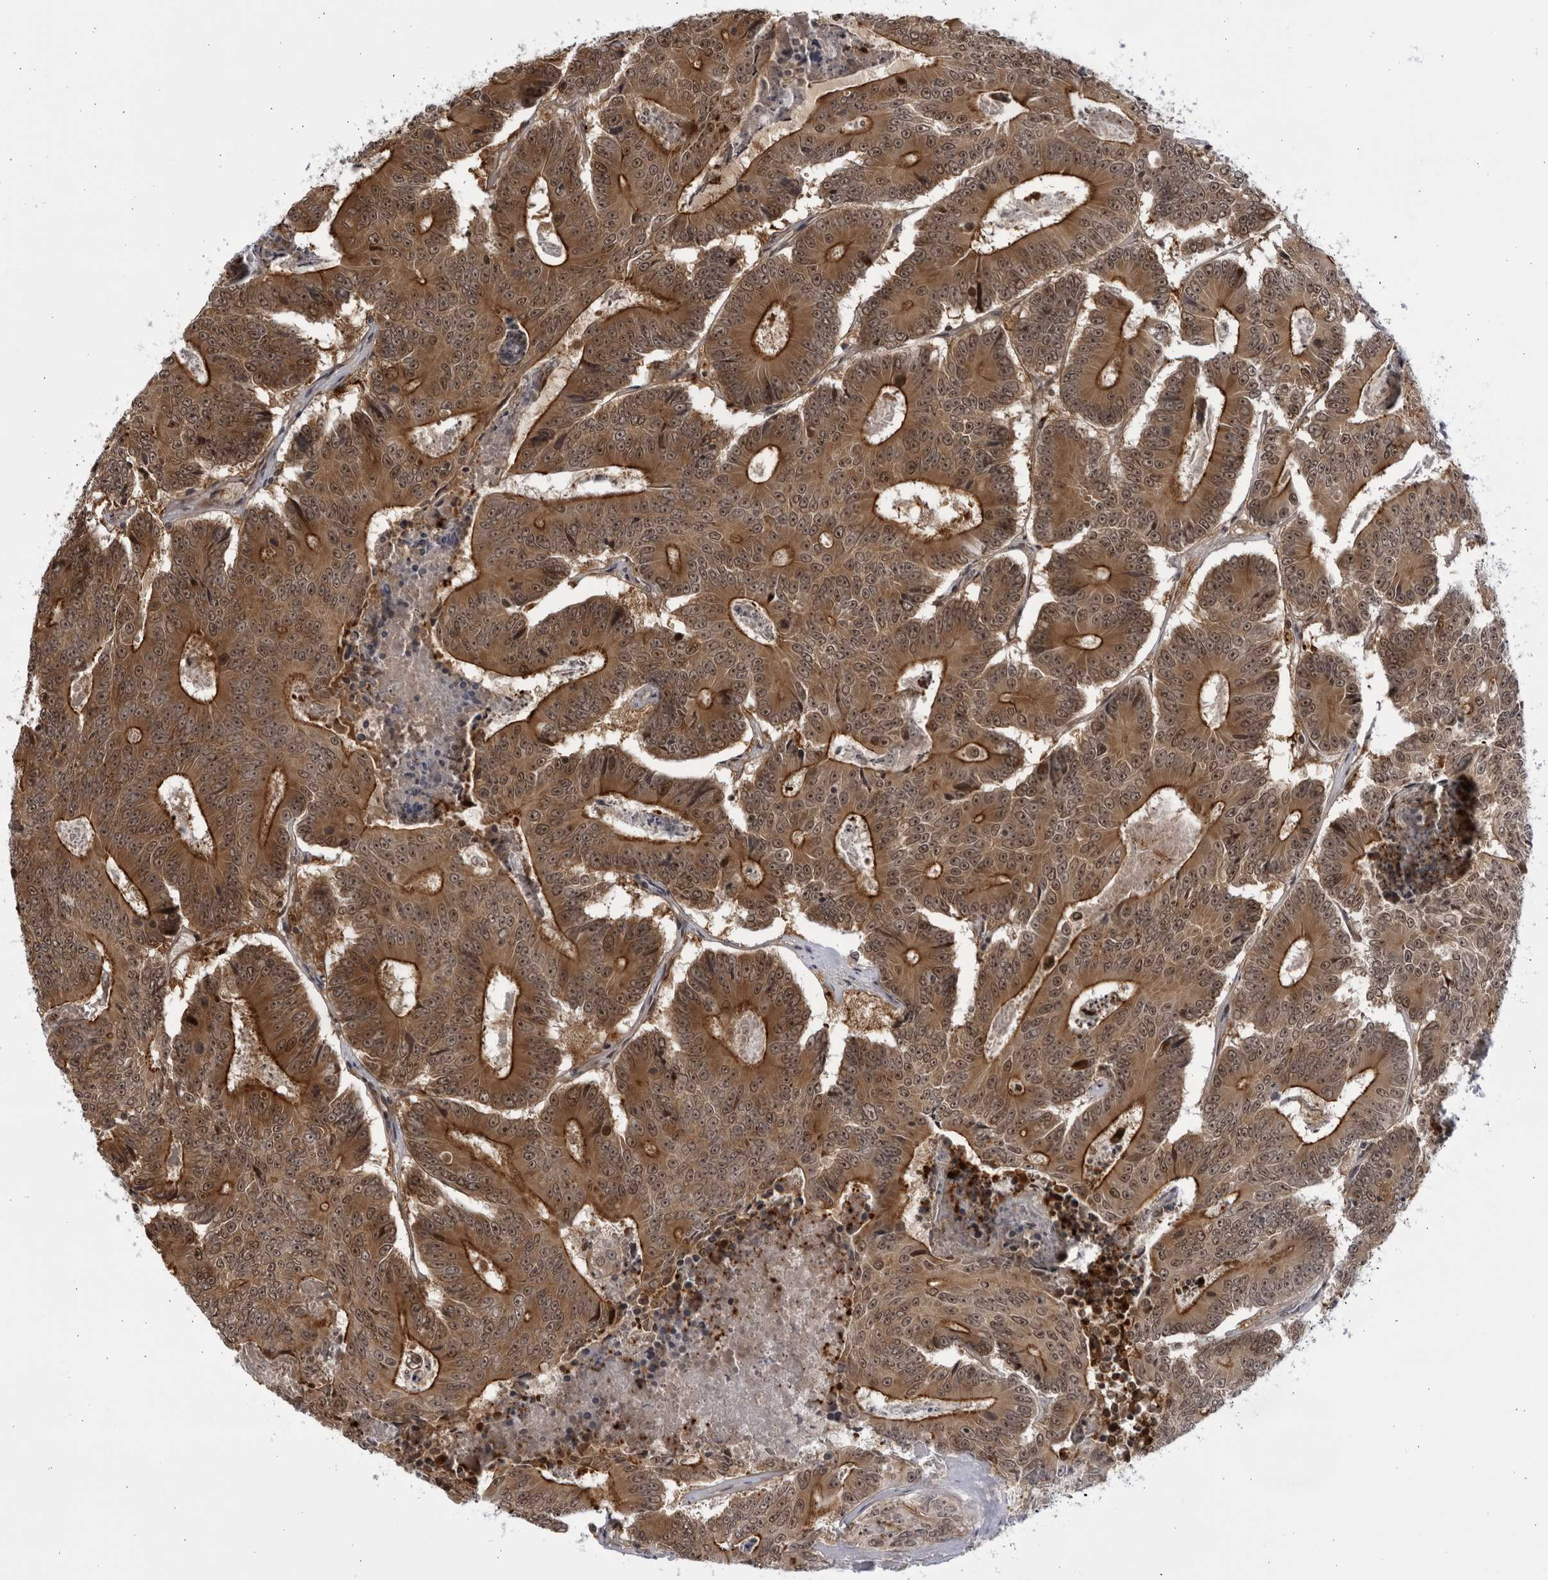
{"staining": {"intensity": "strong", "quantity": ">75%", "location": "cytoplasmic/membranous,nuclear"}, "tissue": "colorectal cancer", "cell_type": "Tumor cells", "image_type": "cancer", "snomed": [{"axis": "morphology", "description": "Adenocarcinoma, NOS"}, {"axis": "topography", "description": "Colon"}], "caption": "DAB (3,3'-diaminobenzidine) immunohistochemical staining of human adenocarcinoma (colorectal) displays strong cytoplasmic/membranous and nuclear protein staining in about >75% of tumor cells. The staining was performed using DAB (3,3'-diaminobenzidine), with brown indicating positive protein expression. Nuclei are stained blue with hematoxylin.", "gene": "ITGB3BP", "patient": {"sex": "male", "age": 83}}